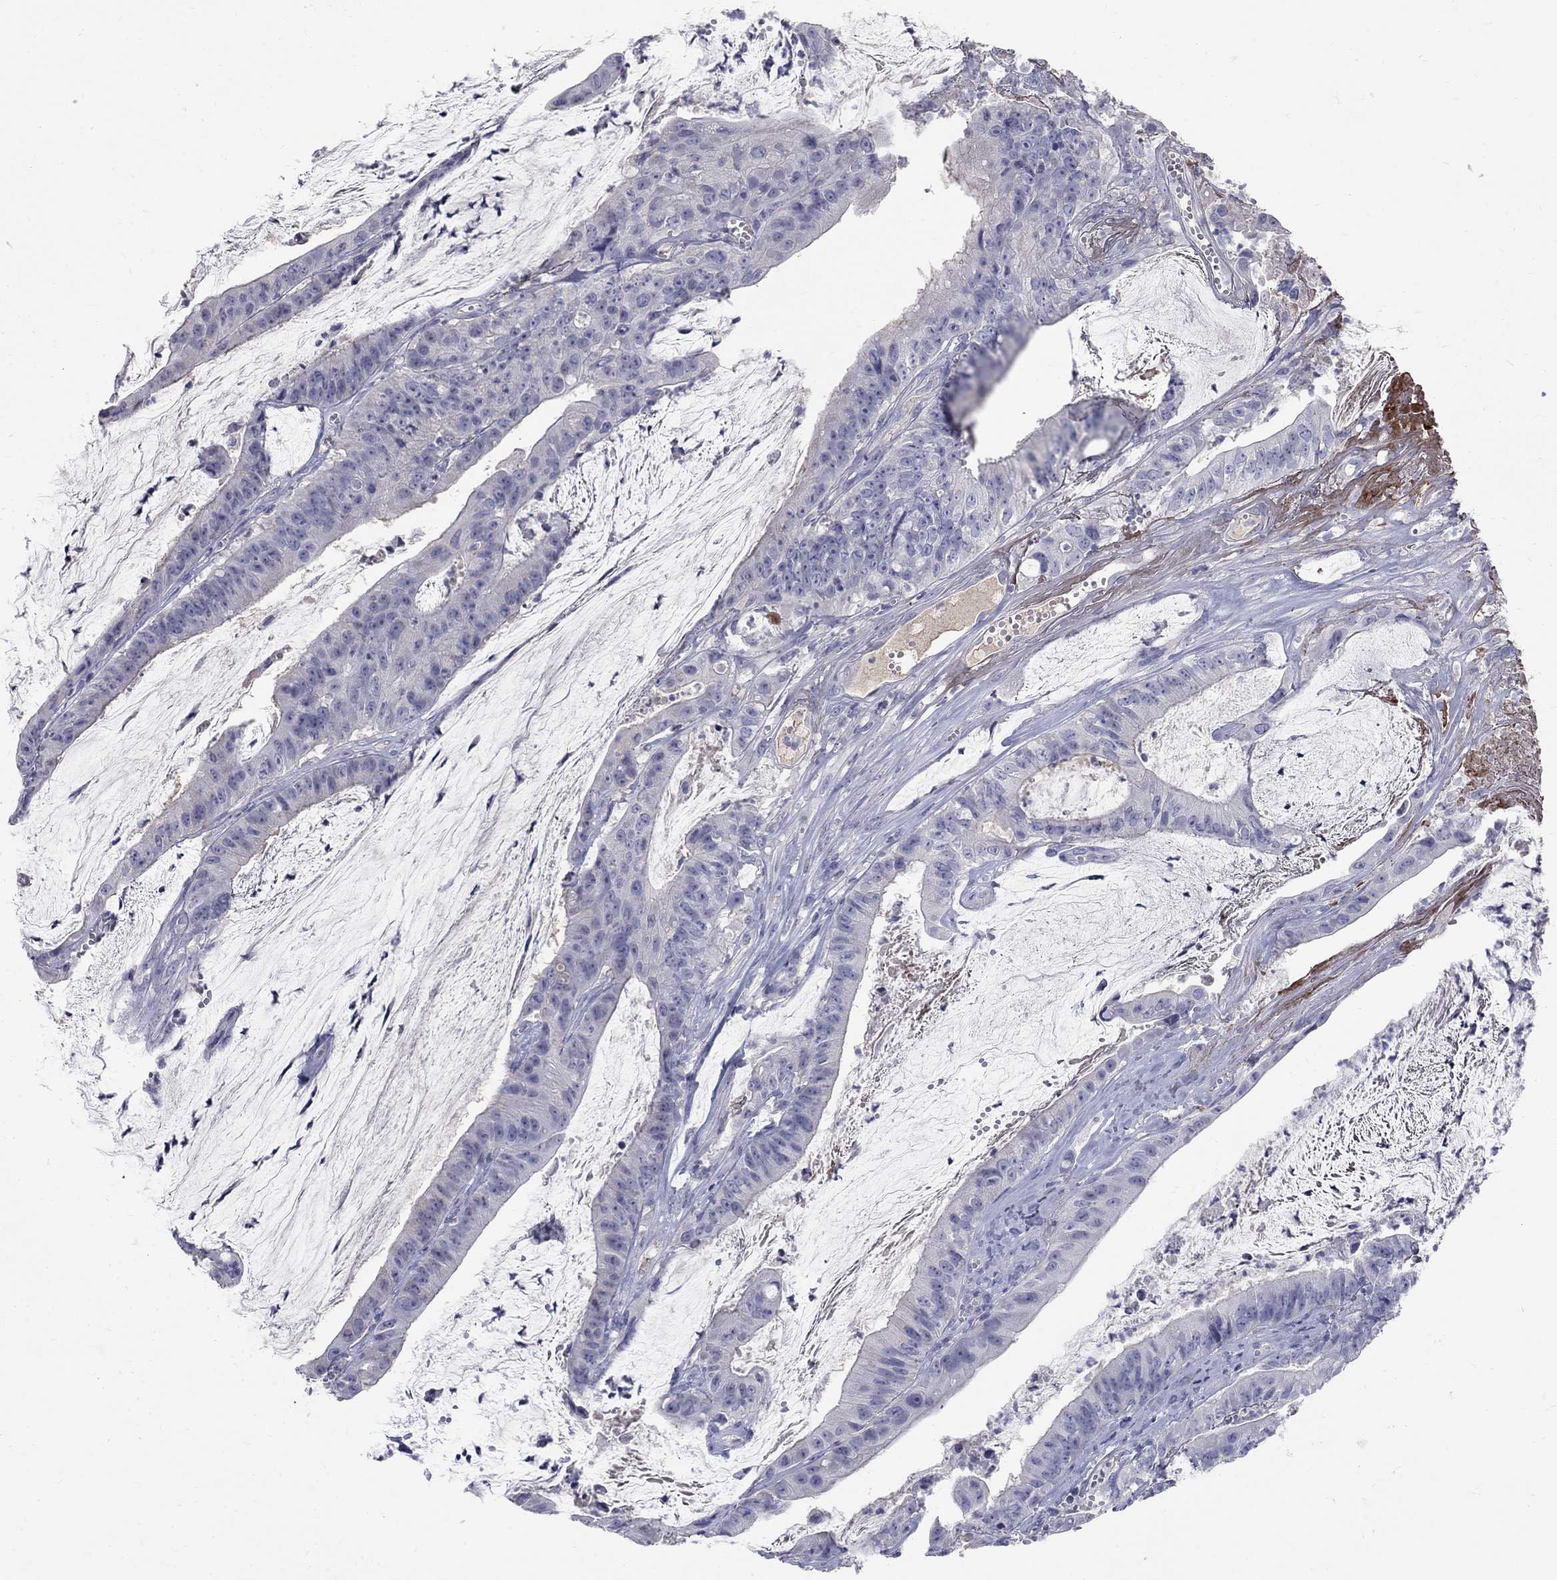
{"staining": {"intensity": "negative", "quantity": "none", "location": "none"}, "tissue": "colorectal cancer", "cell_type": "Tumor cells", "image_type": "cancer", "snomed": [{"axis": "morphology", "description": "Adenocarcinoma, NOS"}, {"axis": "topography", "description": "Colon"}], "caption": "Colorectal adenocarcinoma was stained to show a protein in brown. There is no significant expression in tumor cells.", "gene": "PTH1R", "patient": {"sex": "female", "age": 69}}